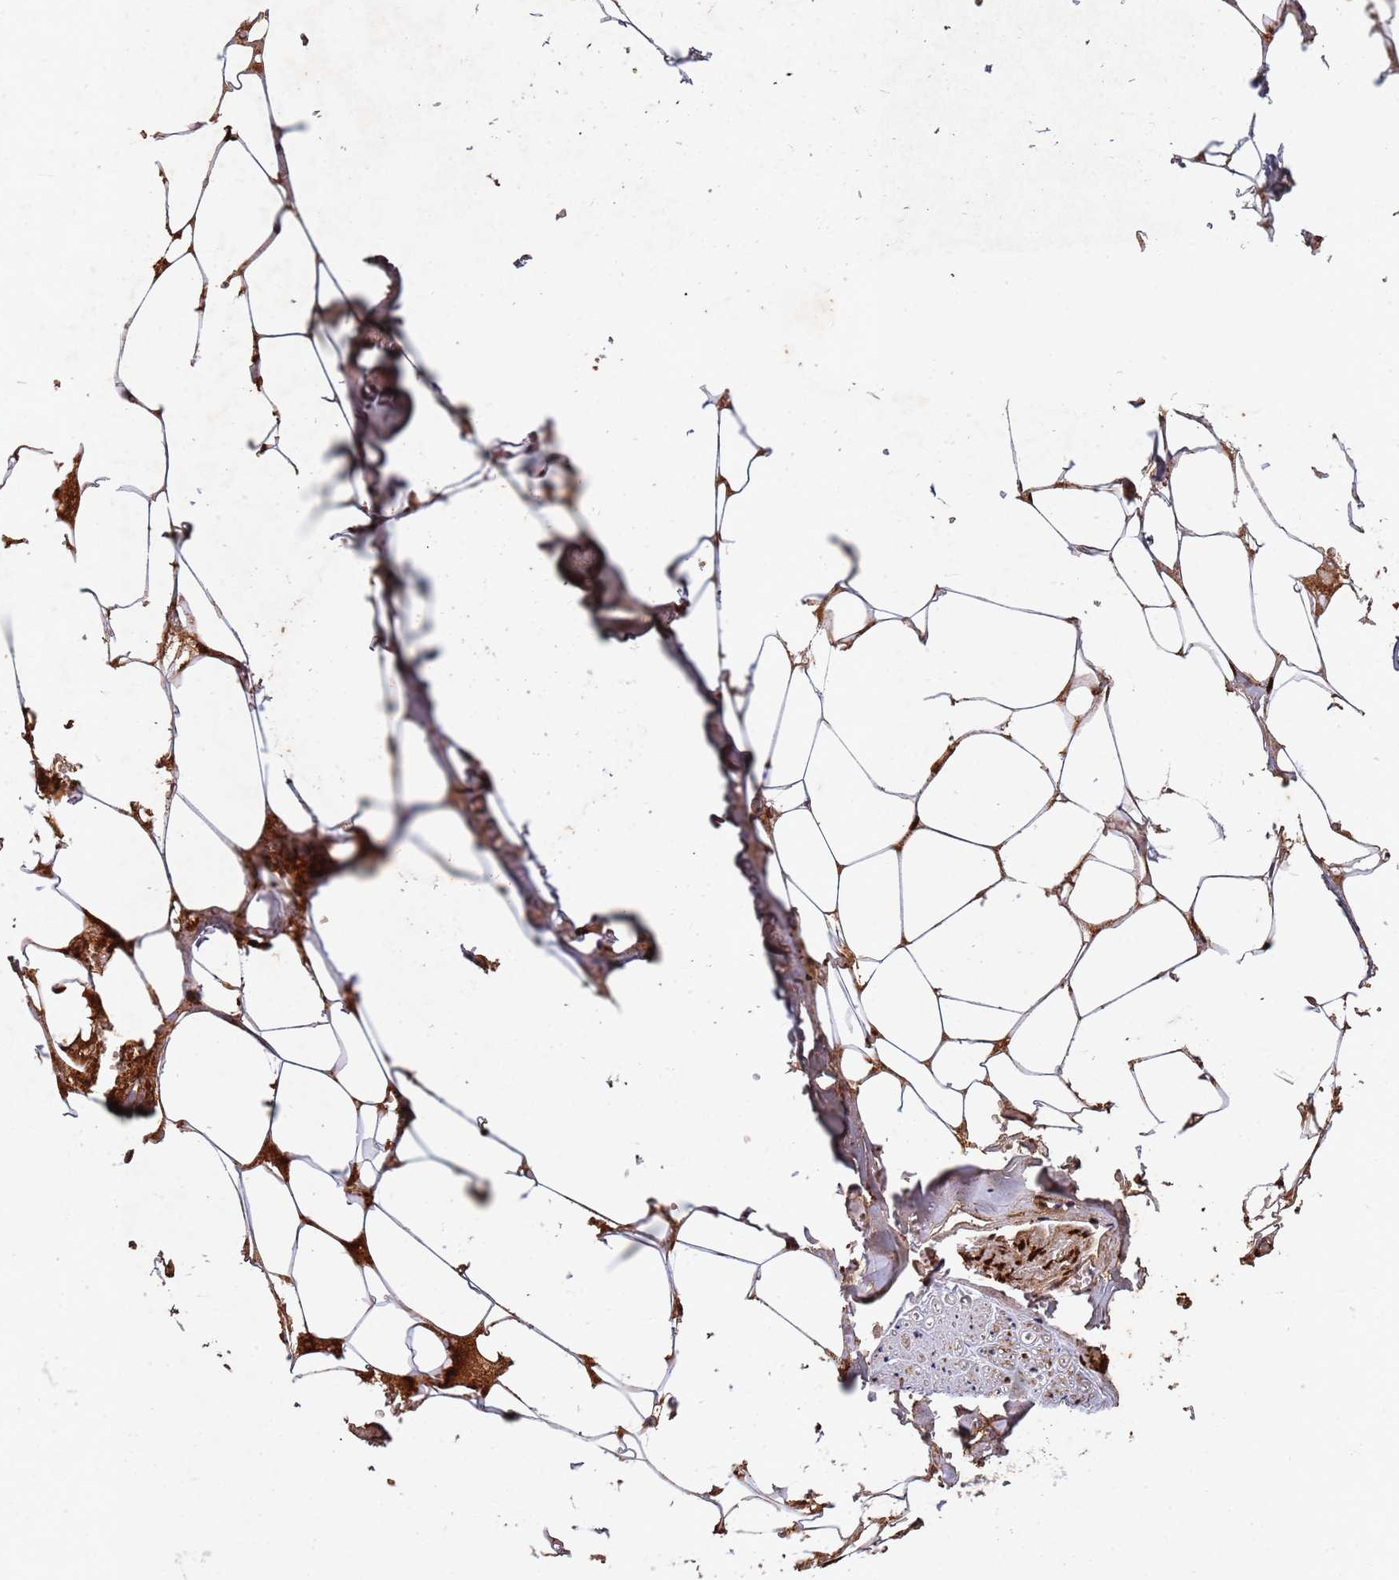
{"staining": {"intensity": "moderate", "quantity": "25%-75%", "location": "nuclear"}, "tissue": "adipose tissue", "cell_type": "Adipocytes", "image_type": "normal", "snomed": [{"axis": "morphology", "description": "Normal tissue, NOS"}, {"axis": "topography", "description": "Salivary gland"}, {"axis": "topography", "description": "Peripheral nerve tissue"}], "caption": "Unremarkable adipose tissue demonstrates moderate nuclear positivity in approximately 25%-75% of adipocytes, visualized by immunohistochemistry.", "gene": "TRIP6", "patient": {"sex": "male", "age": 38}}